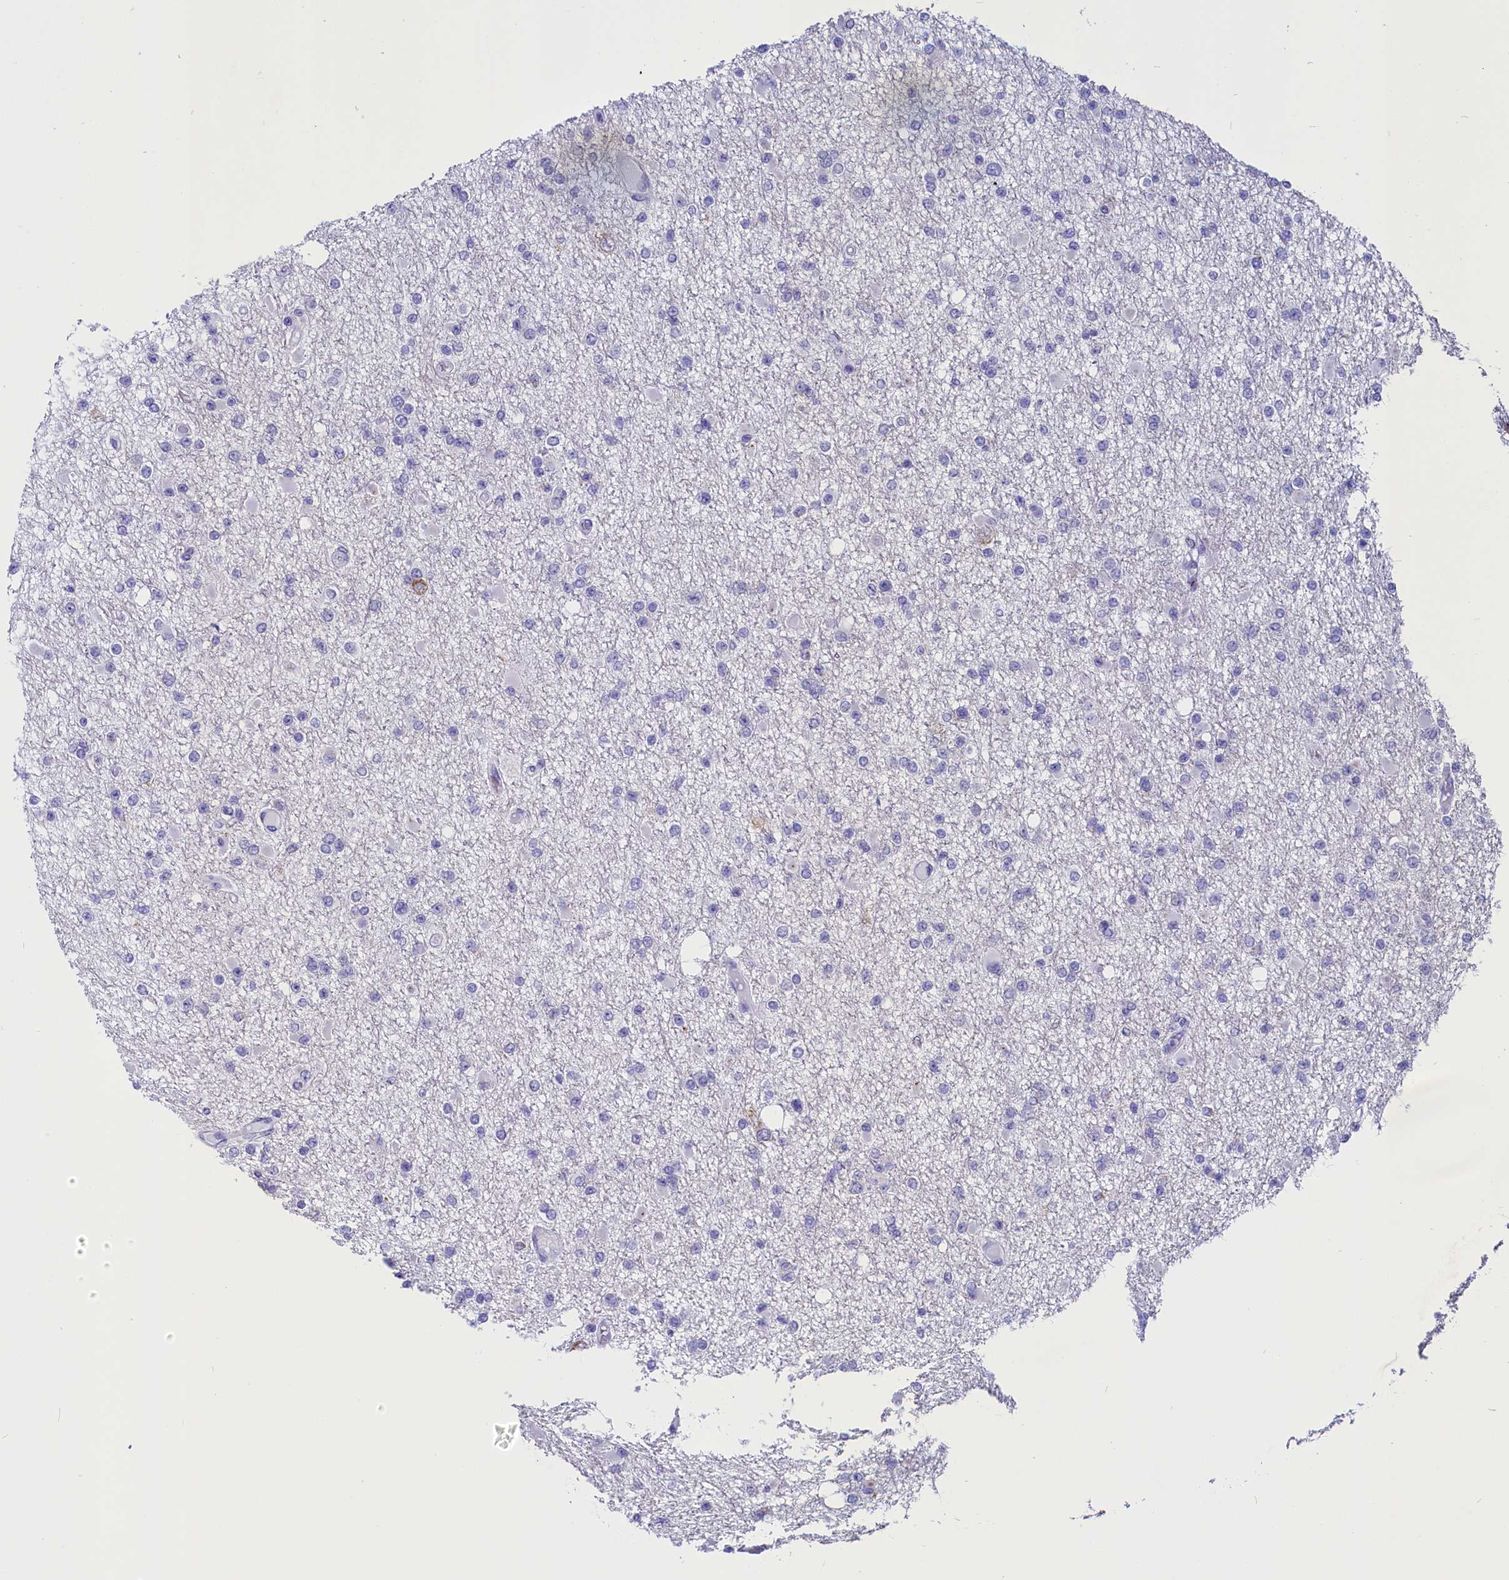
{"staining": {"intensity": "negative", "quantity": "none", "location": "none"}, "tissue": "glioma", "cell_type": "Tumor cells", "image_type": "cancer", "snomed": [{"axis": "morphology", "description": "Glioma, malignant, Low grade"}, {"axis": "topography", "description": "Brain"}], "caption": "Immunohistochemistry (IHC) photomicrograph of human glioma stained for a protein (brown), which demonstrates no staining in tumor cells.", "gene": "AP3B2", "patient": {"sex": "female", "age": 22}}